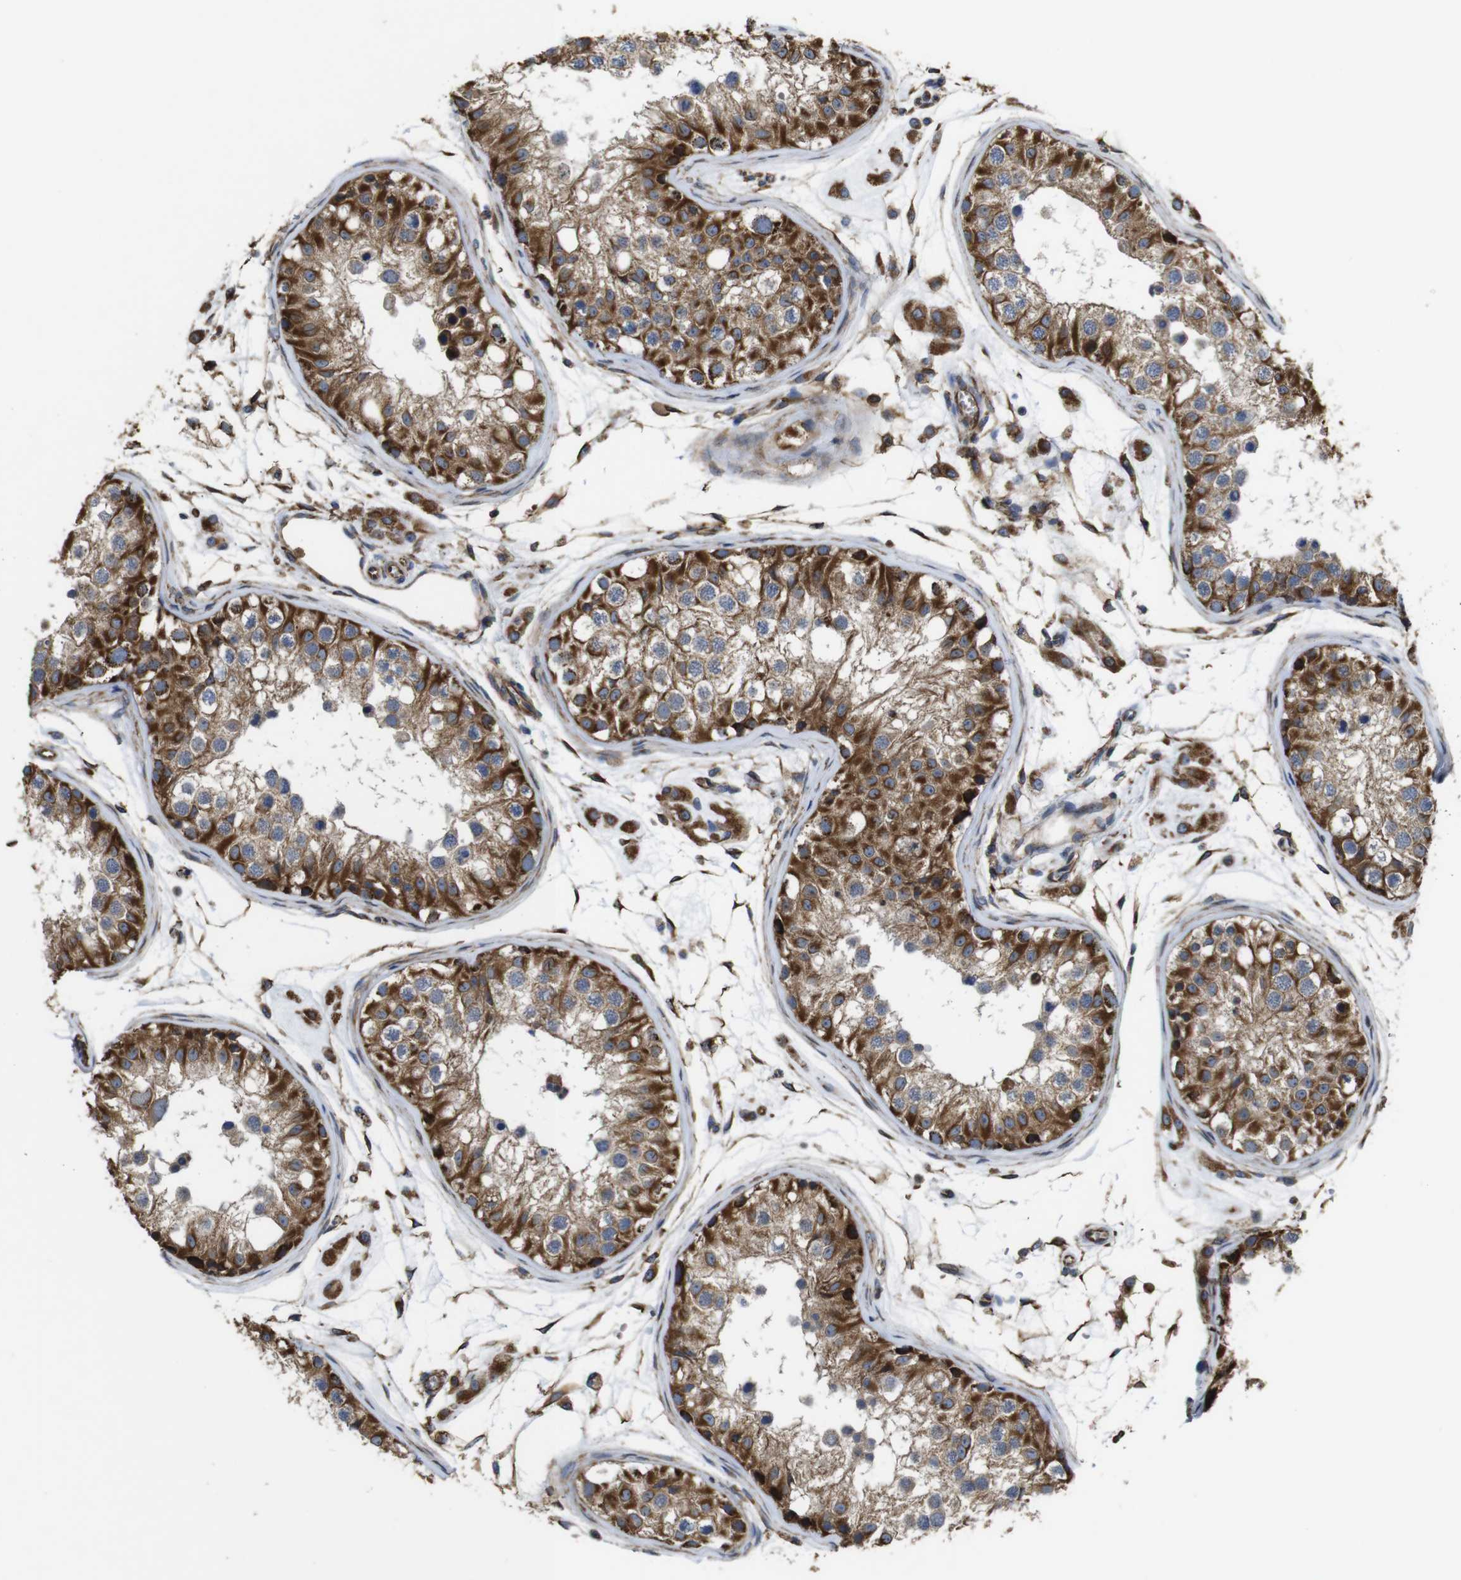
{"staining": {"intensity": "strong", "quantity": ">75%", "location": "cytoplasmic/membranous"}, "tissue": "testis", "cell_type": "Cells in seminiferous ducts", "image_type": "normal", "snomed": [{"axis": "morphology", "description": "Normal tissue, NOS"}, {"axis": "morphology", "description": "Adenocarcinoma, metastatic, NOS"}, {"axis": "topography", "description": "Testis"}], "caption": "An IHC histopathology image of benign tissue is shown. Protein staining in brown highlights strong cytoplasmic/membranous positivity in testis within cells in seminiferous ducts. The staining is performed using DAB brown chromogen to label protein expression. The nuclei are counter-stained blue using hematoxylin.", "gene": "POMK", "patient": {"sex": "male", "age": 26}}